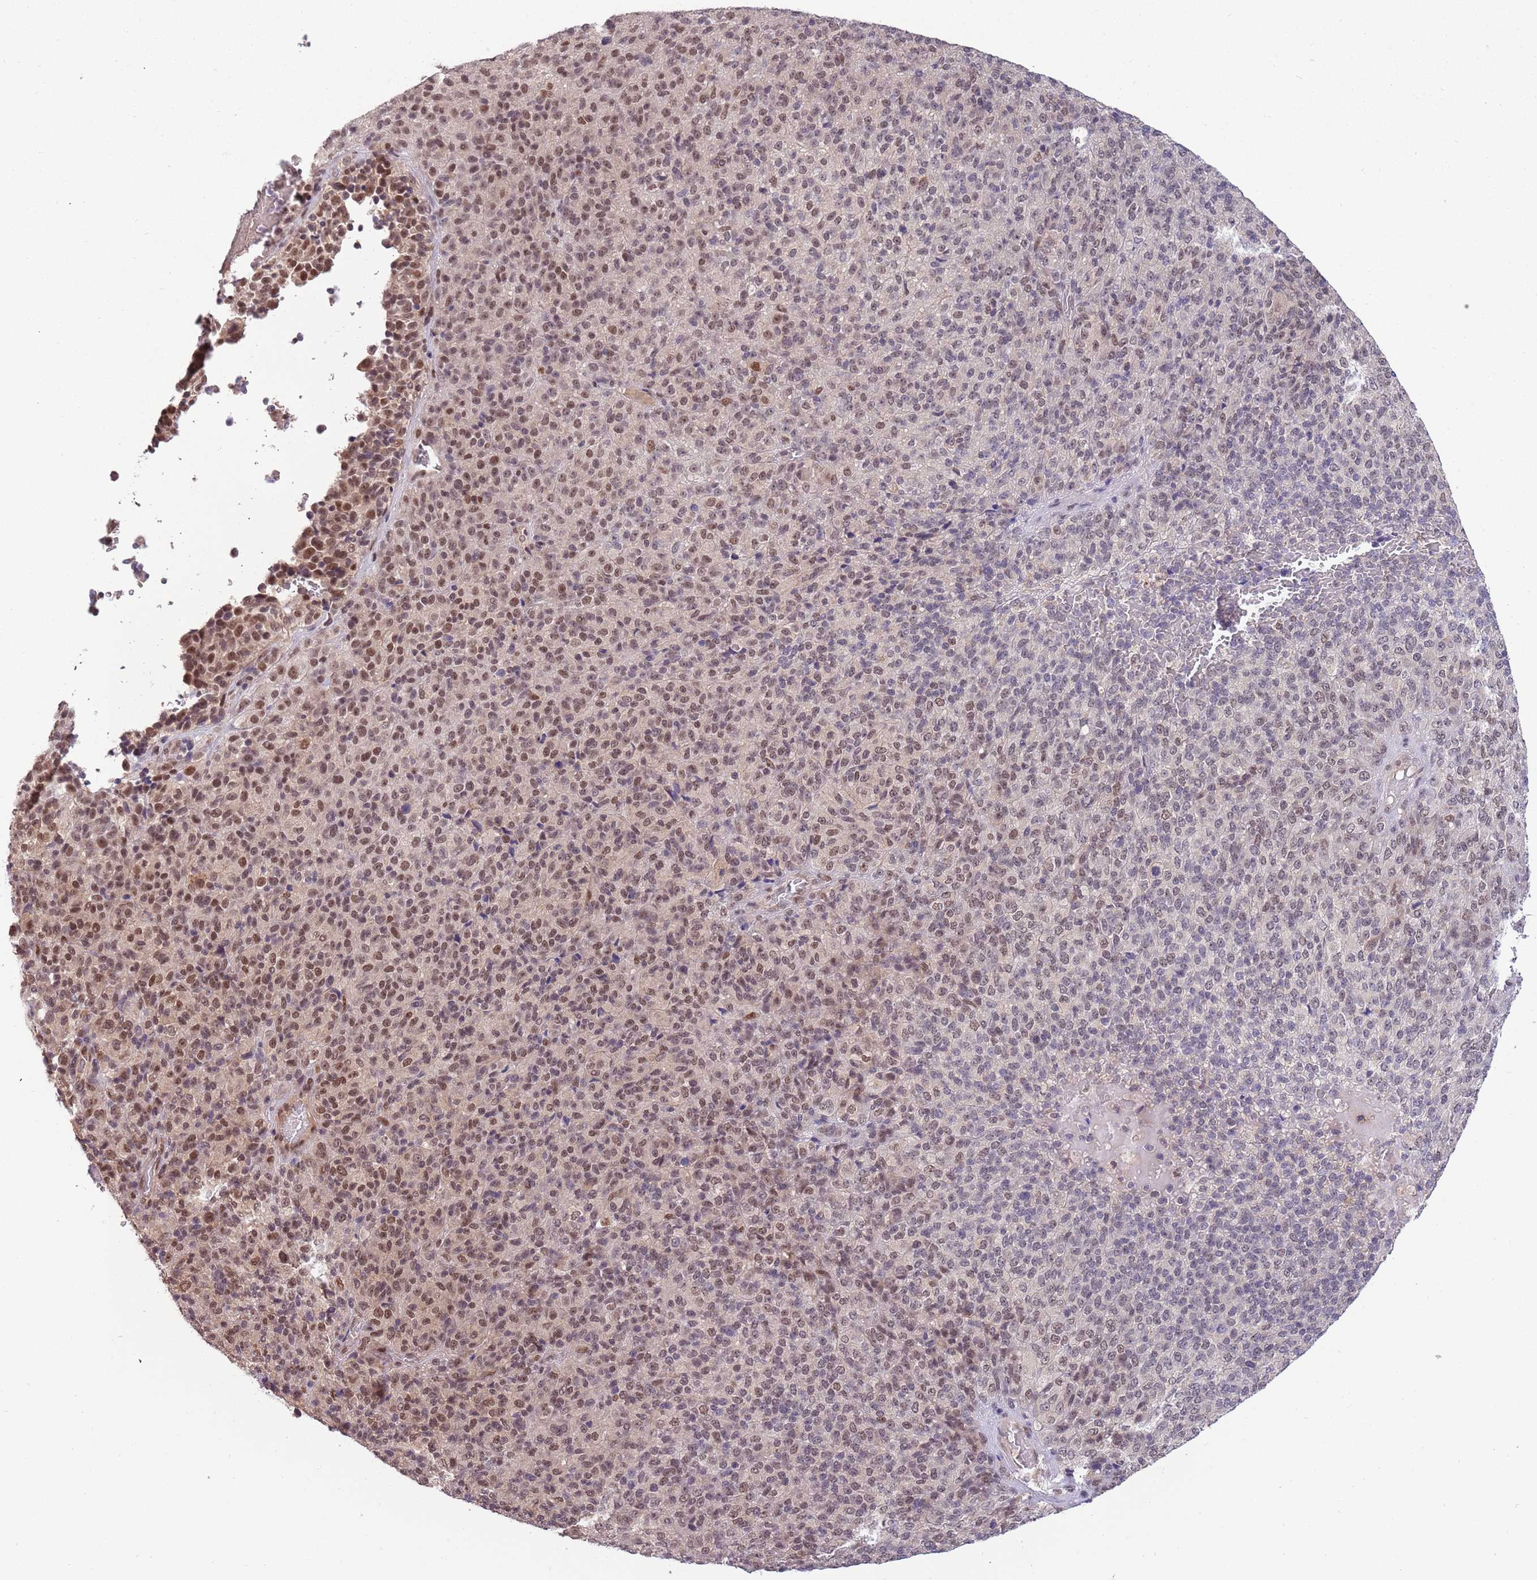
{"staining": {"intensity": "moderate", "quantity": ">75%", "location": "nuclear"}, "tissue": "melanoma", "cell_type": "Tumor cells", "image_type": "cancer", "snomed": [{"axis": "morphology", "description": "Malignant melanoma, Metastatic site"}, {"axis": "topography", "description": "Brain"}], "caption": "High-magnification brightfield microscopy of melanoma stained with DAB (brown) and counterstained with hematoxylin (blue). tumor cells exhibit moderate nuclear positivity is seen in approximately>75% of cells. (Brightfield microscopy of DAB IHC at high magnification).", "gene": "ZBTB7A", "patient": {"sex": "female", "age": 56}}